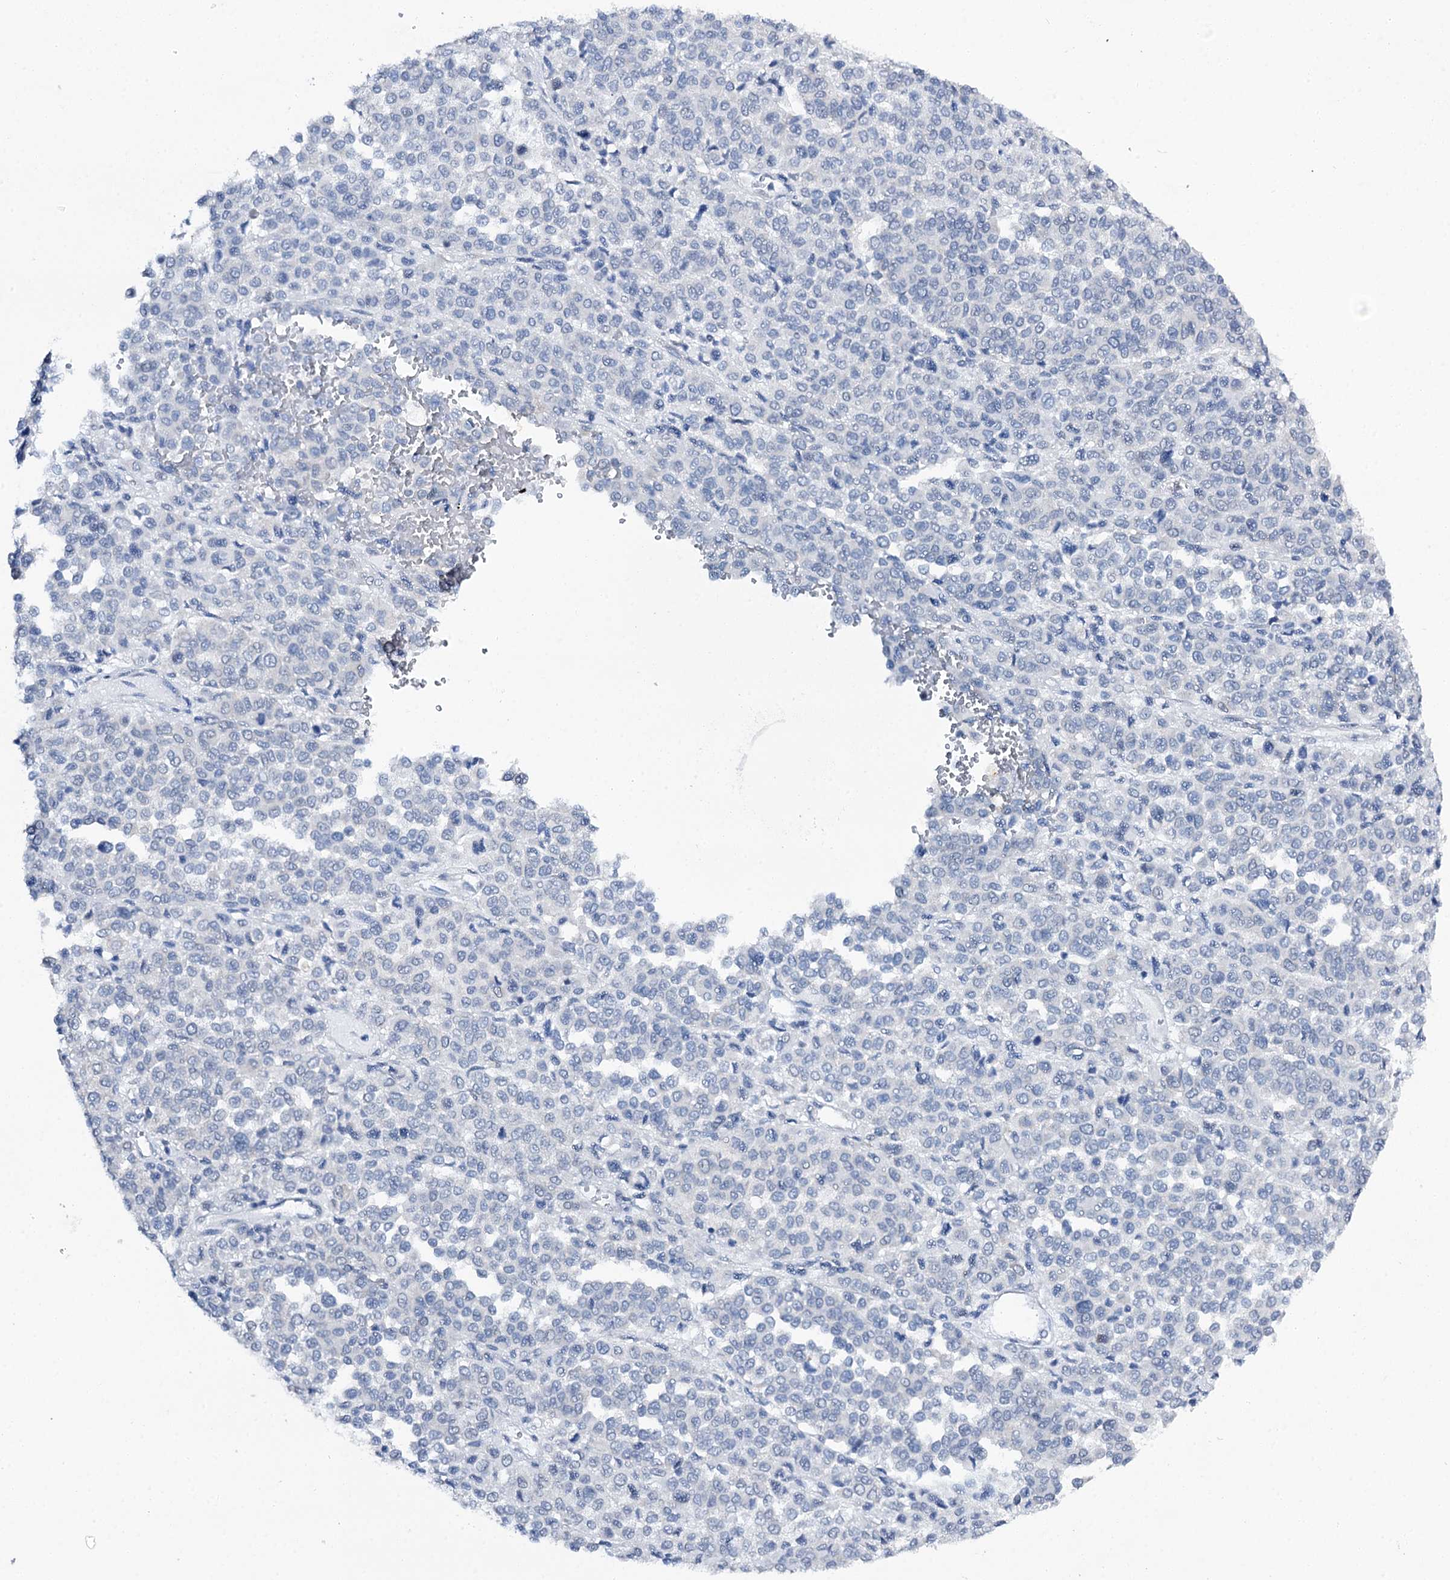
{"staining": {"intensity": "negative", "quantity": "none", "location": "none"}, "tissue": "melanoma", "cell_type": "Tumor cells", "image_type": "cancer", "snomed": [{"axis": "morphology", "description": "Malignant melanoma, Metastatic site"}, {"axis": "topography", "description": "Pancreas"}], "caption": "Tumor cells are negative for protein expression in human malignant melanoma (metastatic site).", "gene": "SPATS2", "patient": {"sex": "female", "age": 30}}